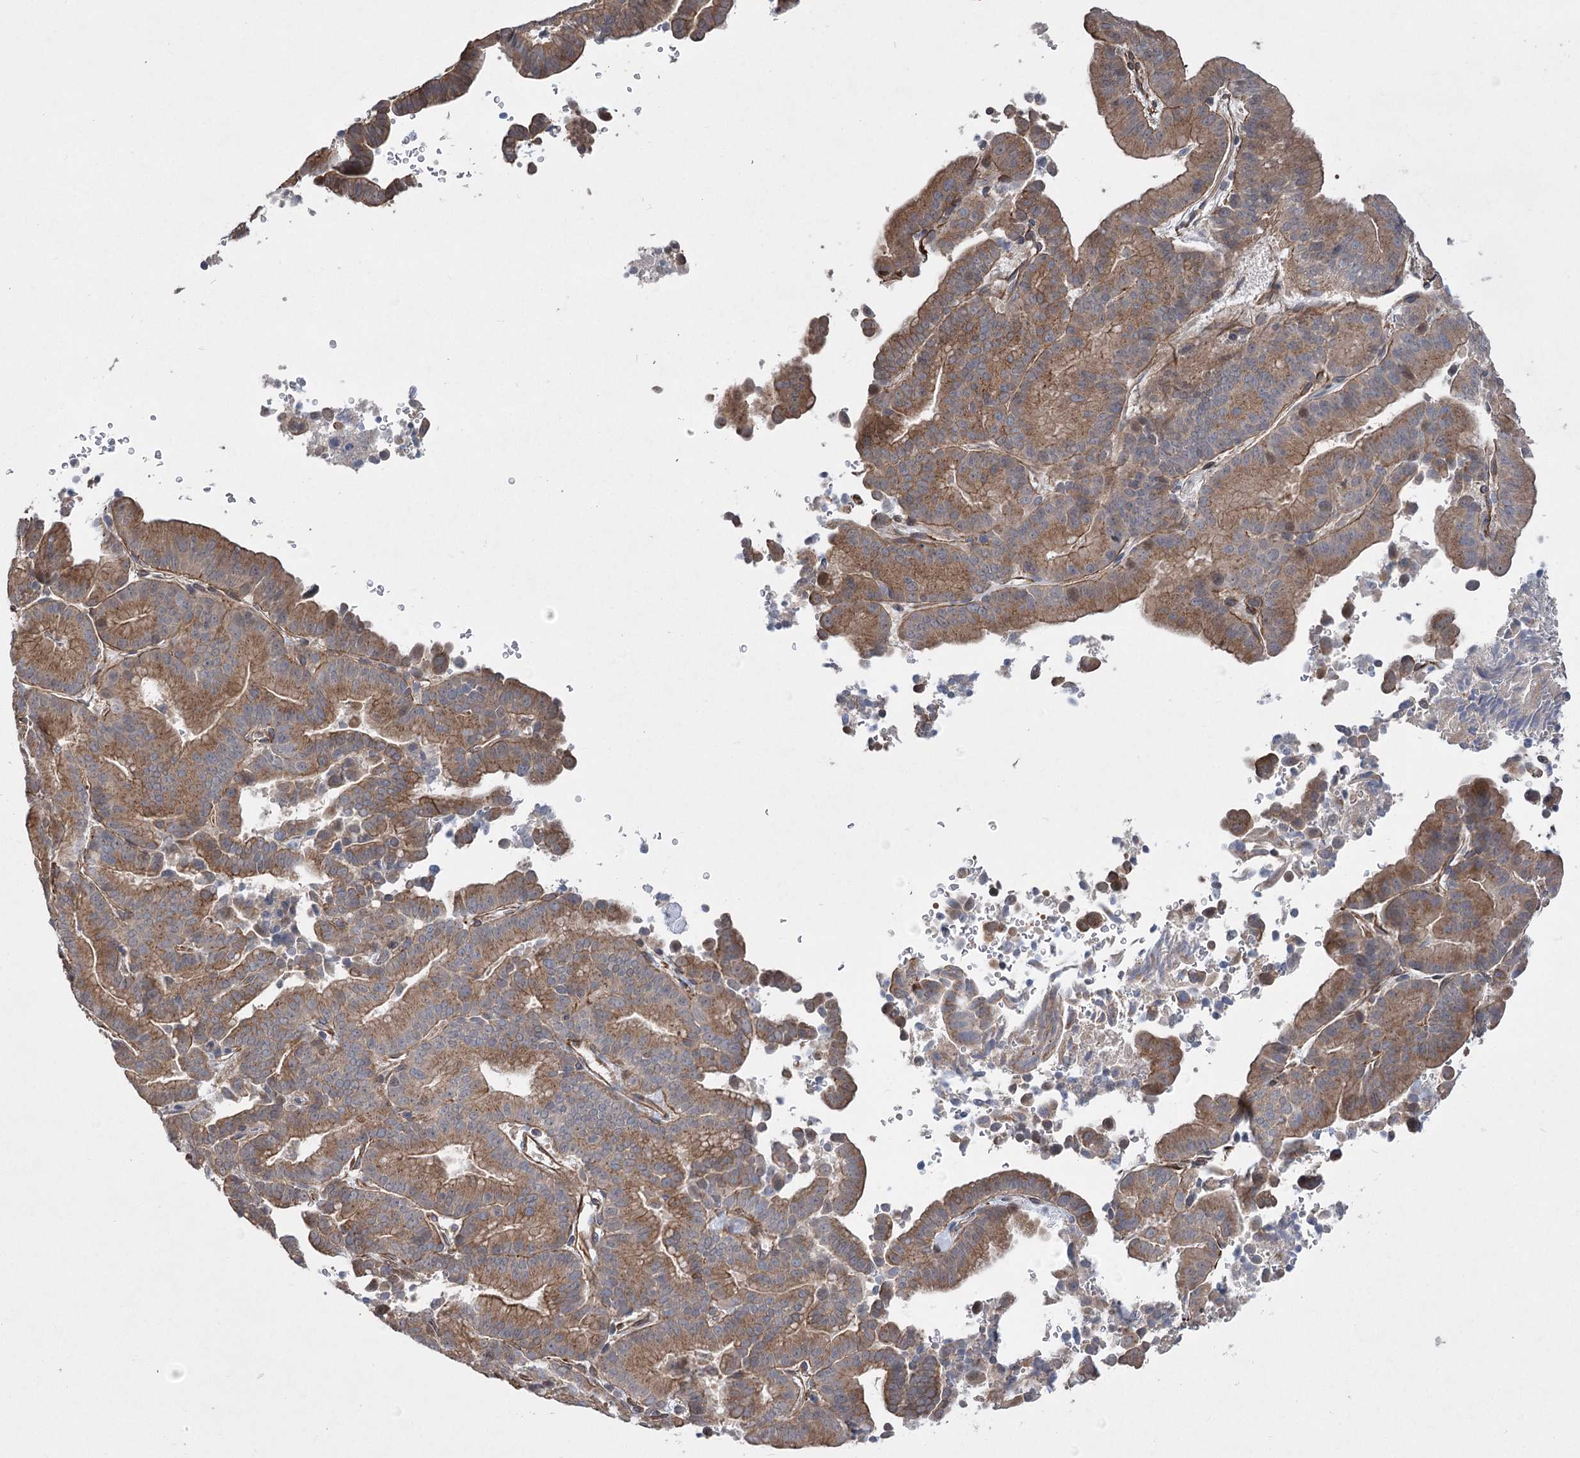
{"staining": {"intensity": "moderate", "quantity": ">75%", "location": "cytoplasmic/membranous"}, "tissue": "liver cancer", "cell_type": "Tumor cells", "image_type": "cancer", "snomed": [{"axis": "morphology", "description": "Cholangiocarcinoma"}, {"axis": "topography", "description": "Liver"}], "caption": "Liver cancer (cholangiocarcinoma) stained with DAB (3,3'-diaminobenzidine) immunohistochemistry (IHC) displays medium levels of moderate cytoplasmic/membranous expression in about >75% of tumor cells.", "gene": "RWDD4", "patient": {"sex": "female", "age": 75}}